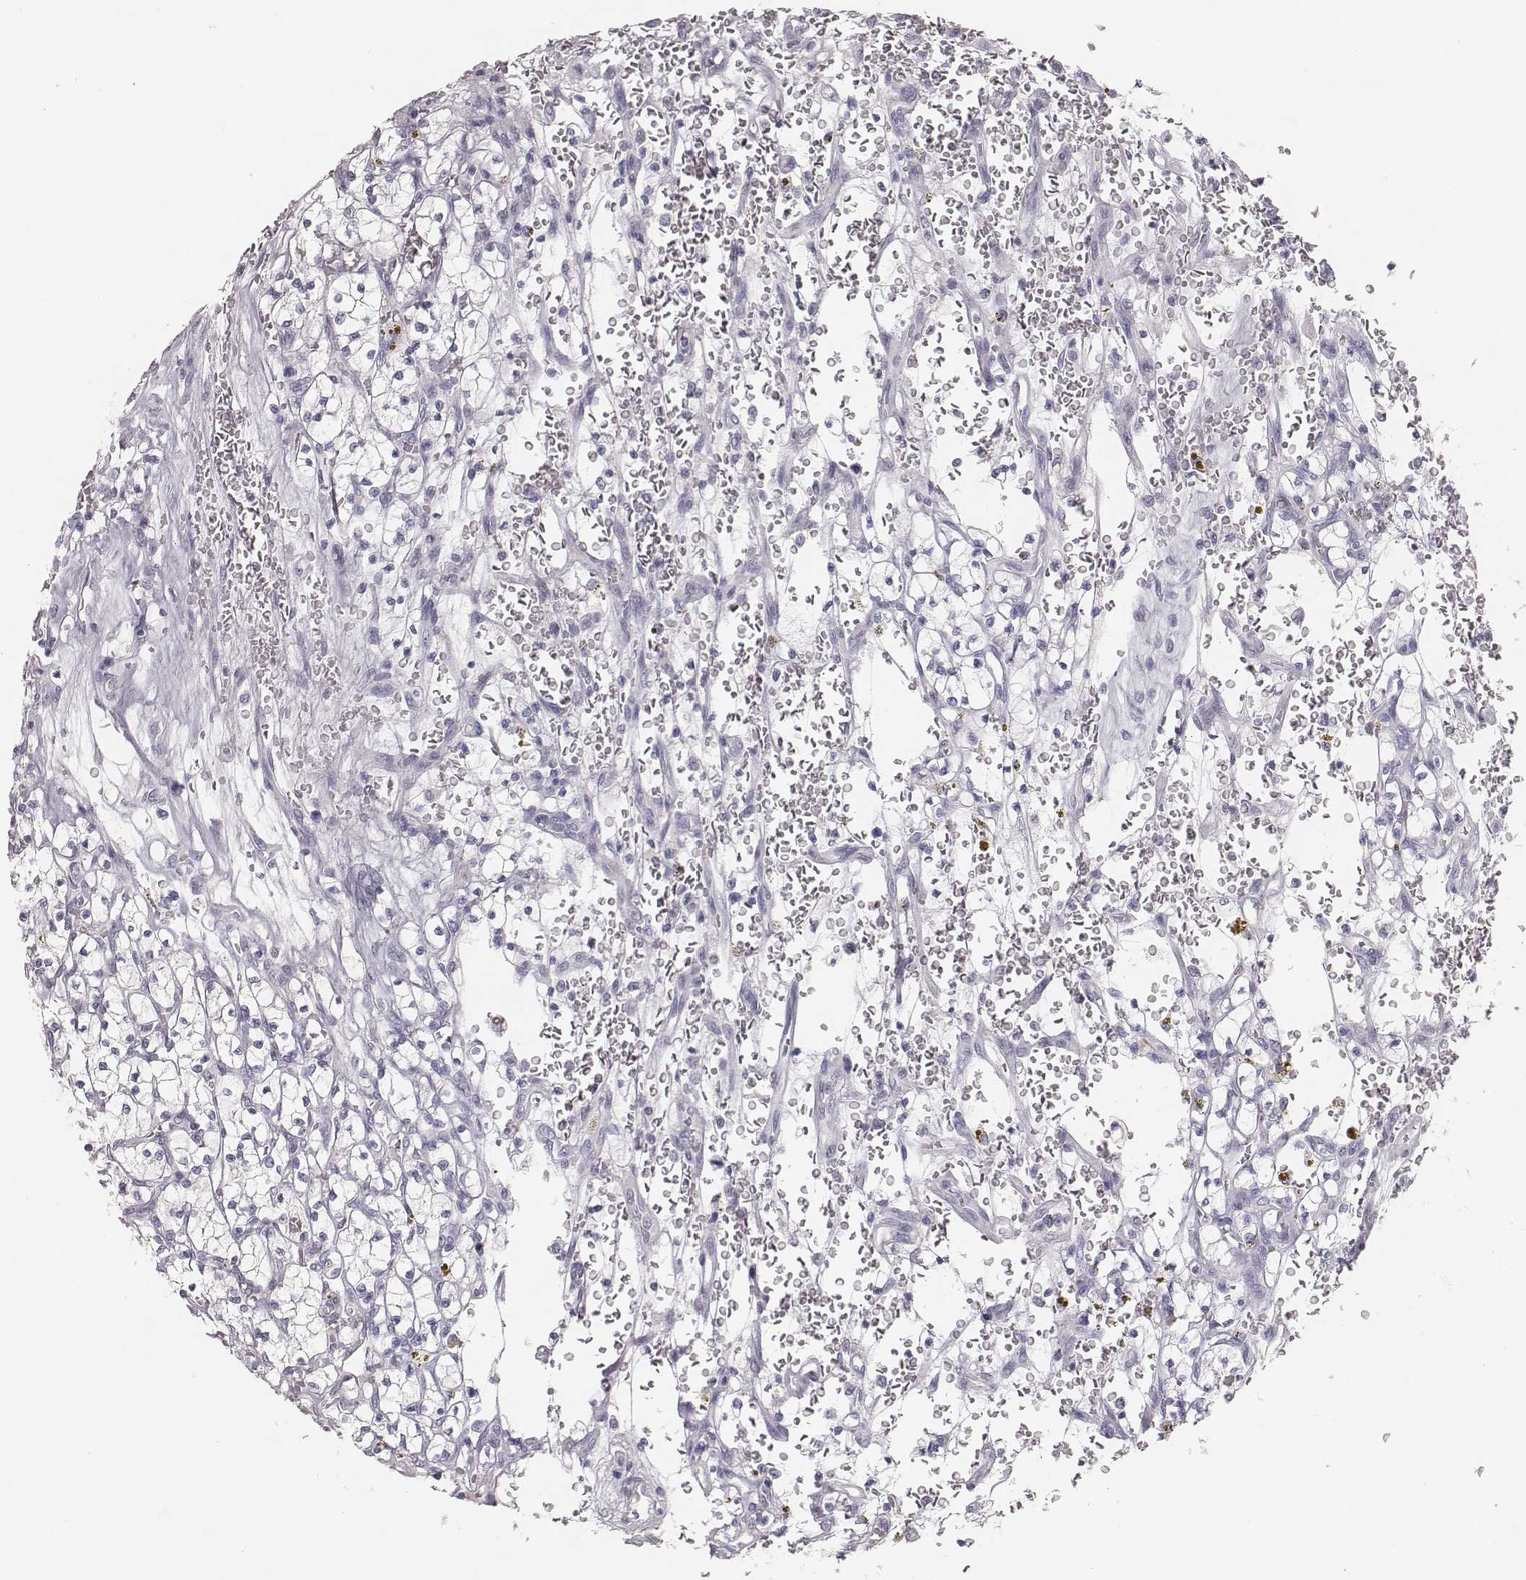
{"staining": {"intensity": "negative", "quantity": "none", "location": "none"}, "tissue": "renal cancer", "cell_type": "Tumor cells", "image_type": "cancer", "snomed": [{"axis": "morphology", "description": "Adenocarcinoma, NOS"}, {"axis": "topography", "description": "Kidney"}], "caption": "This histopathology image is of renal adenocarcinoma stained with immunohistochemistry (IHC) to label a protein in brown with the nuclei are counter-stained blue. There is no positivity in tumor cells. (DAB (3,3'-diaminobenzidine) immunohistochemistry (IHC) visualized using brightfield microscopy, high magnification).", "gene": "MYH6", "patient": {"sex": "female", "age": 64}}